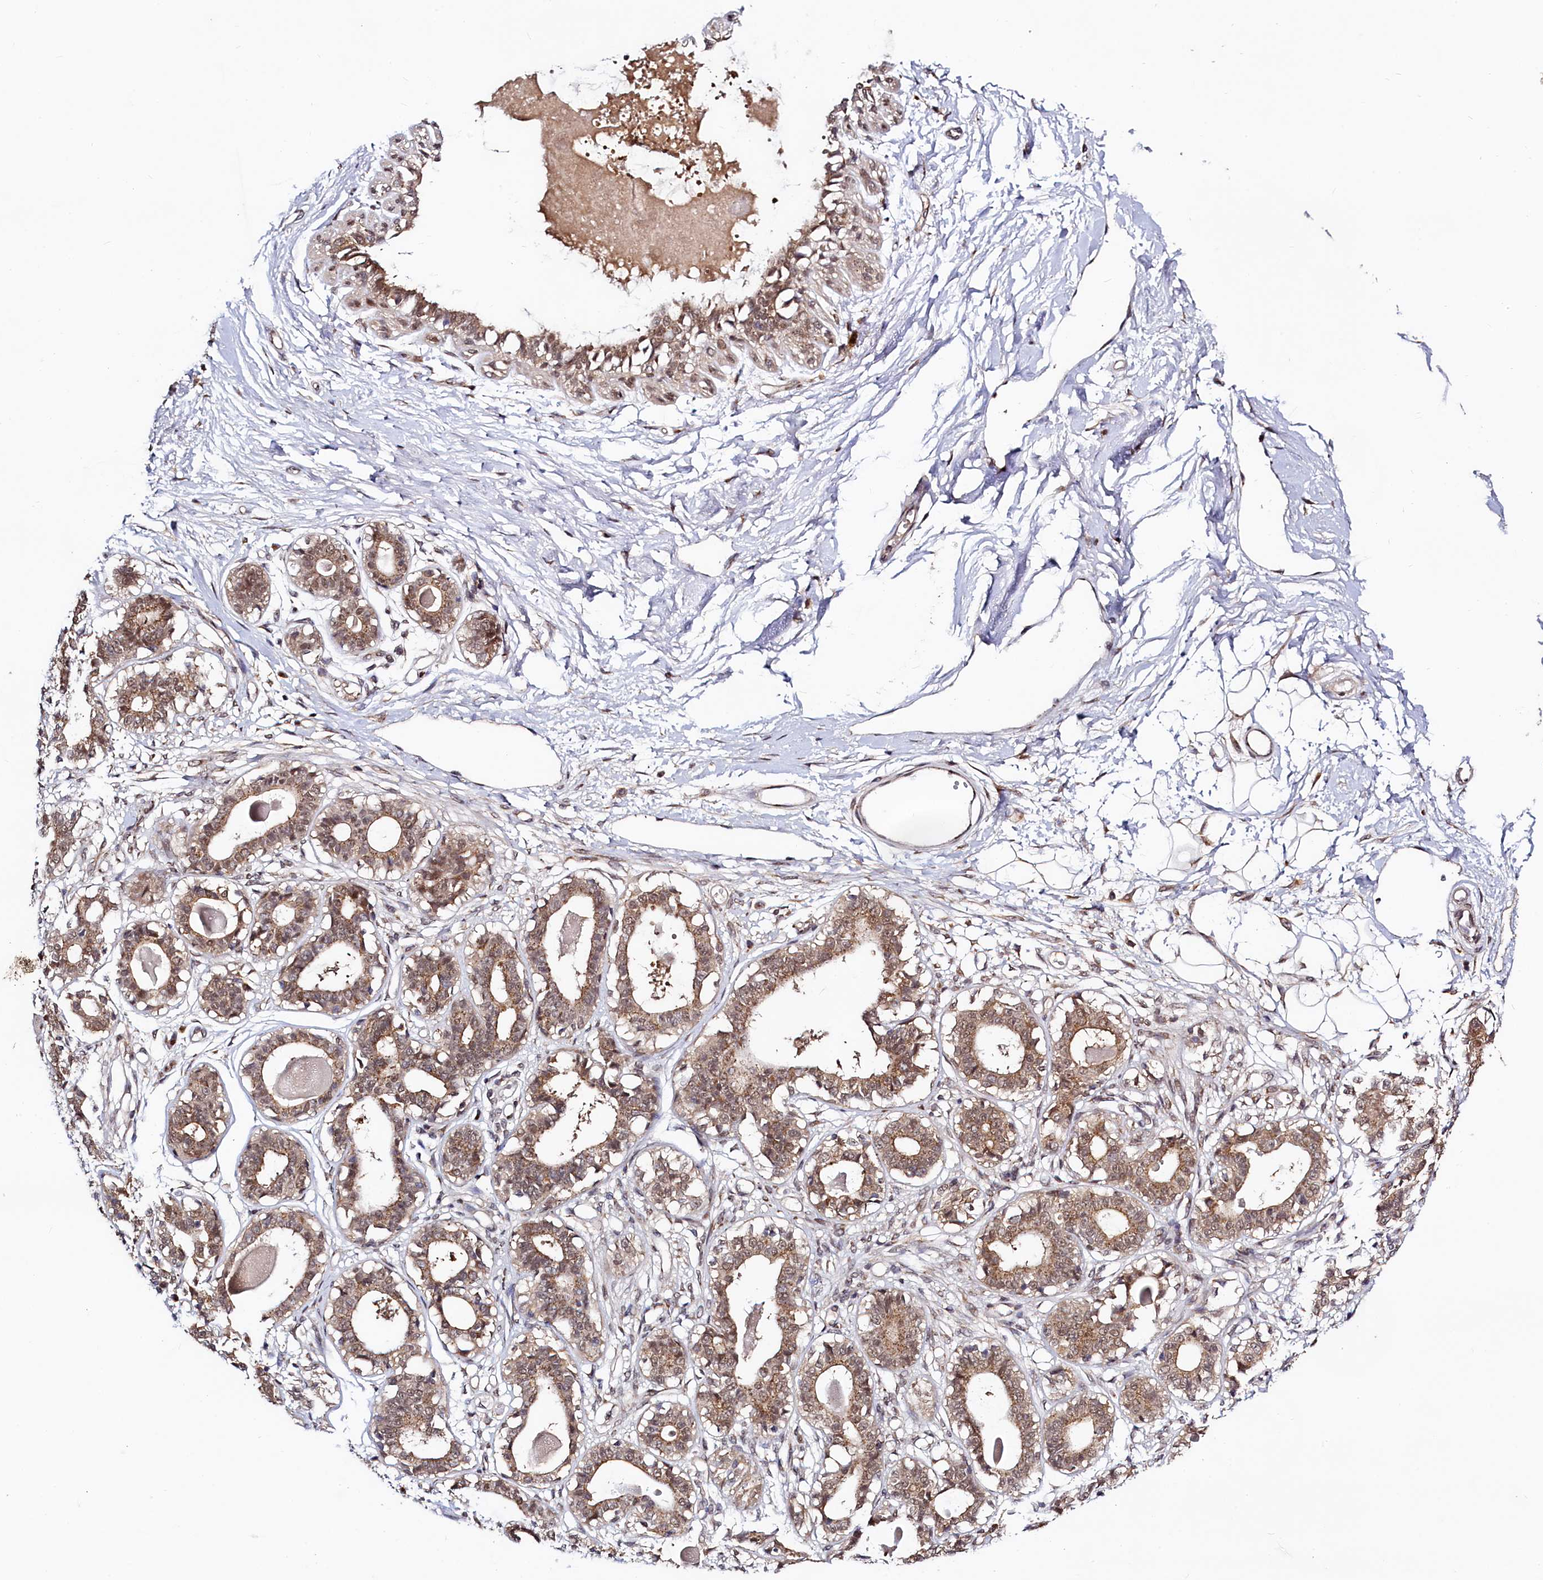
{"staining": {"intensity": "moderate", "quantity": ">75%", "location": "cytoplasmic/membranous,nuclear"}, "tissue": "breast", "cell_type": "Adipocytes", "image_type": "normal", "snomed": [{"axis": "morphology", "description": "Normal tissue, NOS"}, {"axis": "topography", "description": "Breast"}], "caption": "Immunohistochemistry (IHC) image of benign breast: breast stained using immunohistochemistry demonstrates medium levels of moderate protein expression localized specifically in the cytoplasmic/membranous,nuclear of adipocytes, appearing as a cytoplasmic/membranous,nuclear brown color.", "gene": "SEC24C", "patient": {"sex": "female", "age": 45}}